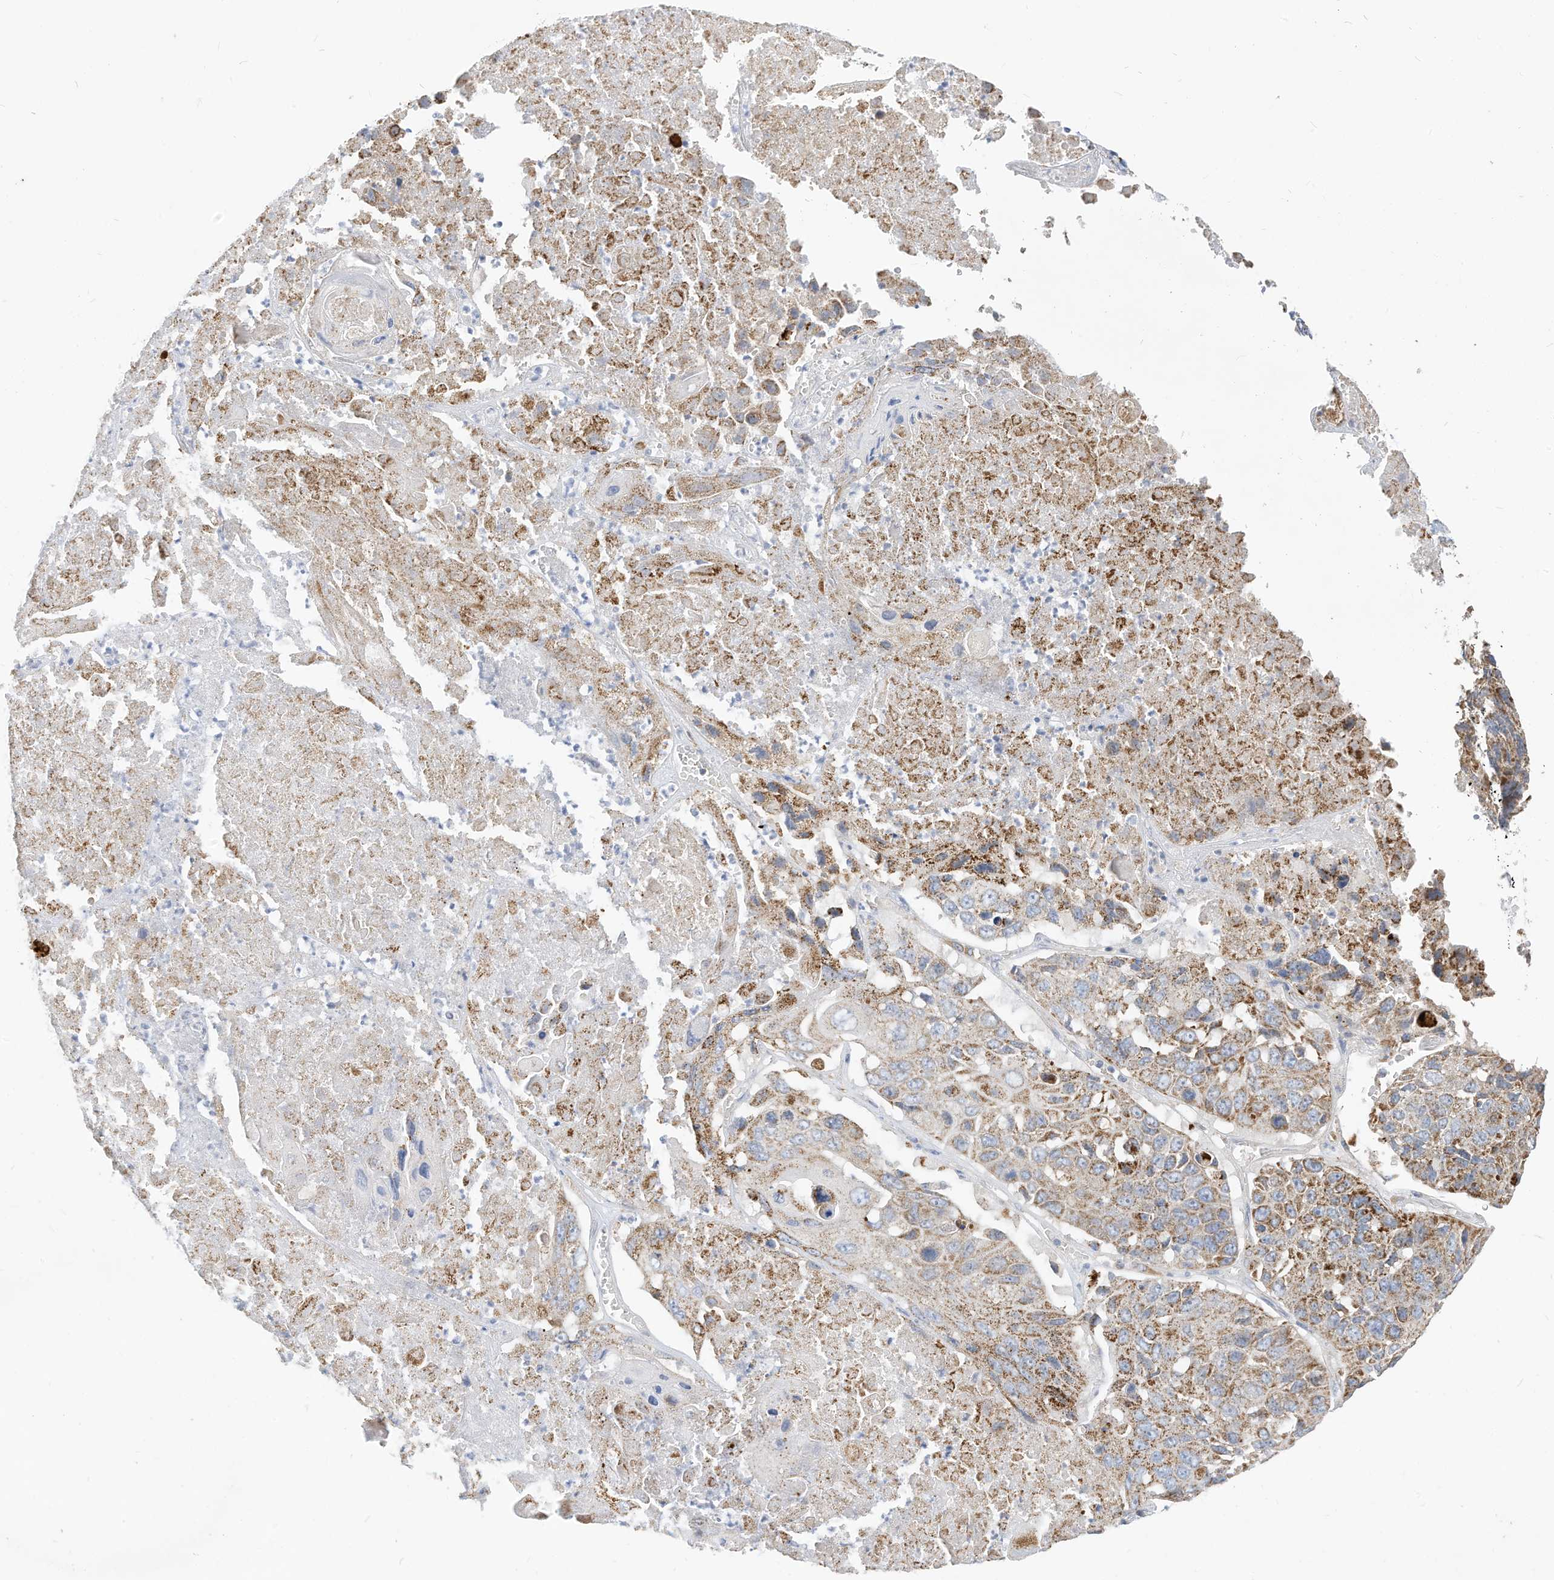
{"staining": {"intensity": "moderate", "quantity": "25%-75%", "location": "cytoplasmic/membranous"}, "tissue": "lung cancer", "cell_type": "Tumor cells", "image_type": "cancer", "snomed": [{"axis": "morphology", "description": "Squamous cell carcinoma, NOS"}, {"axis": "topography", "description": "Lung"}], "caption": "Immunohistochemistry (IHC) of squamous cell carcinoma (lung) demonstrates medium levels of moderate cytoplasmic/membranous expression in about 25%-75% of tumor cells.", "gene": "RHOH", "patient": {"sex": "male", "age": 61}}